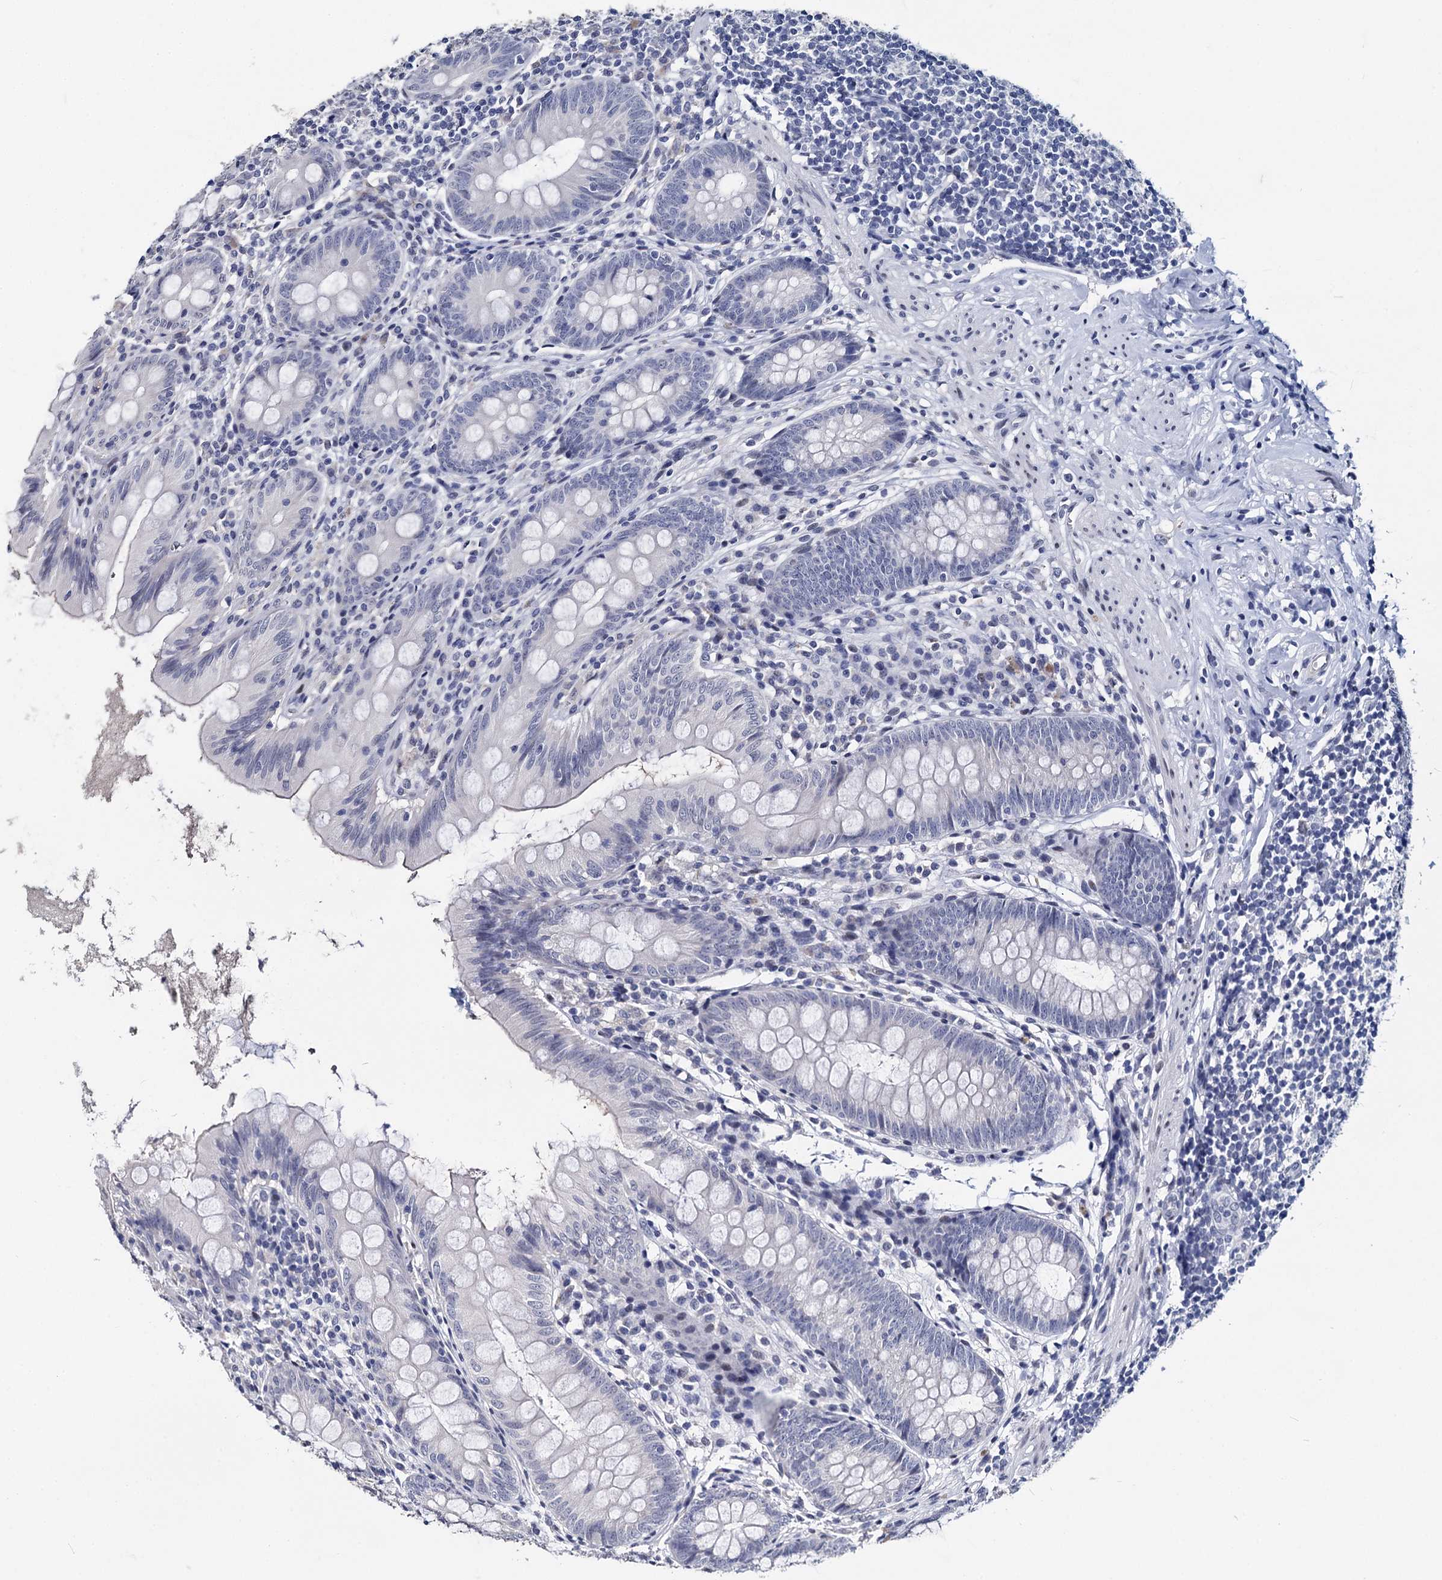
{"staining": {"intensity": "negative", "quantity": "none", "location": "none"}, "tissue": "appendix", "cell_type": "Glandular cells", "image_type": "normal", "snomed": [{"axis": "morphology", "description": "Normal tissue, NOS"}, {"axis": "topography", "description": "Appendix"}], "caption": "IHC micrograph of unremarkable appendix: human appendix stained with DAB shows no significant protein staining in glandular cells.", "gene": "MAGEA4", "patient": {"sex": "female", "age": 51}}